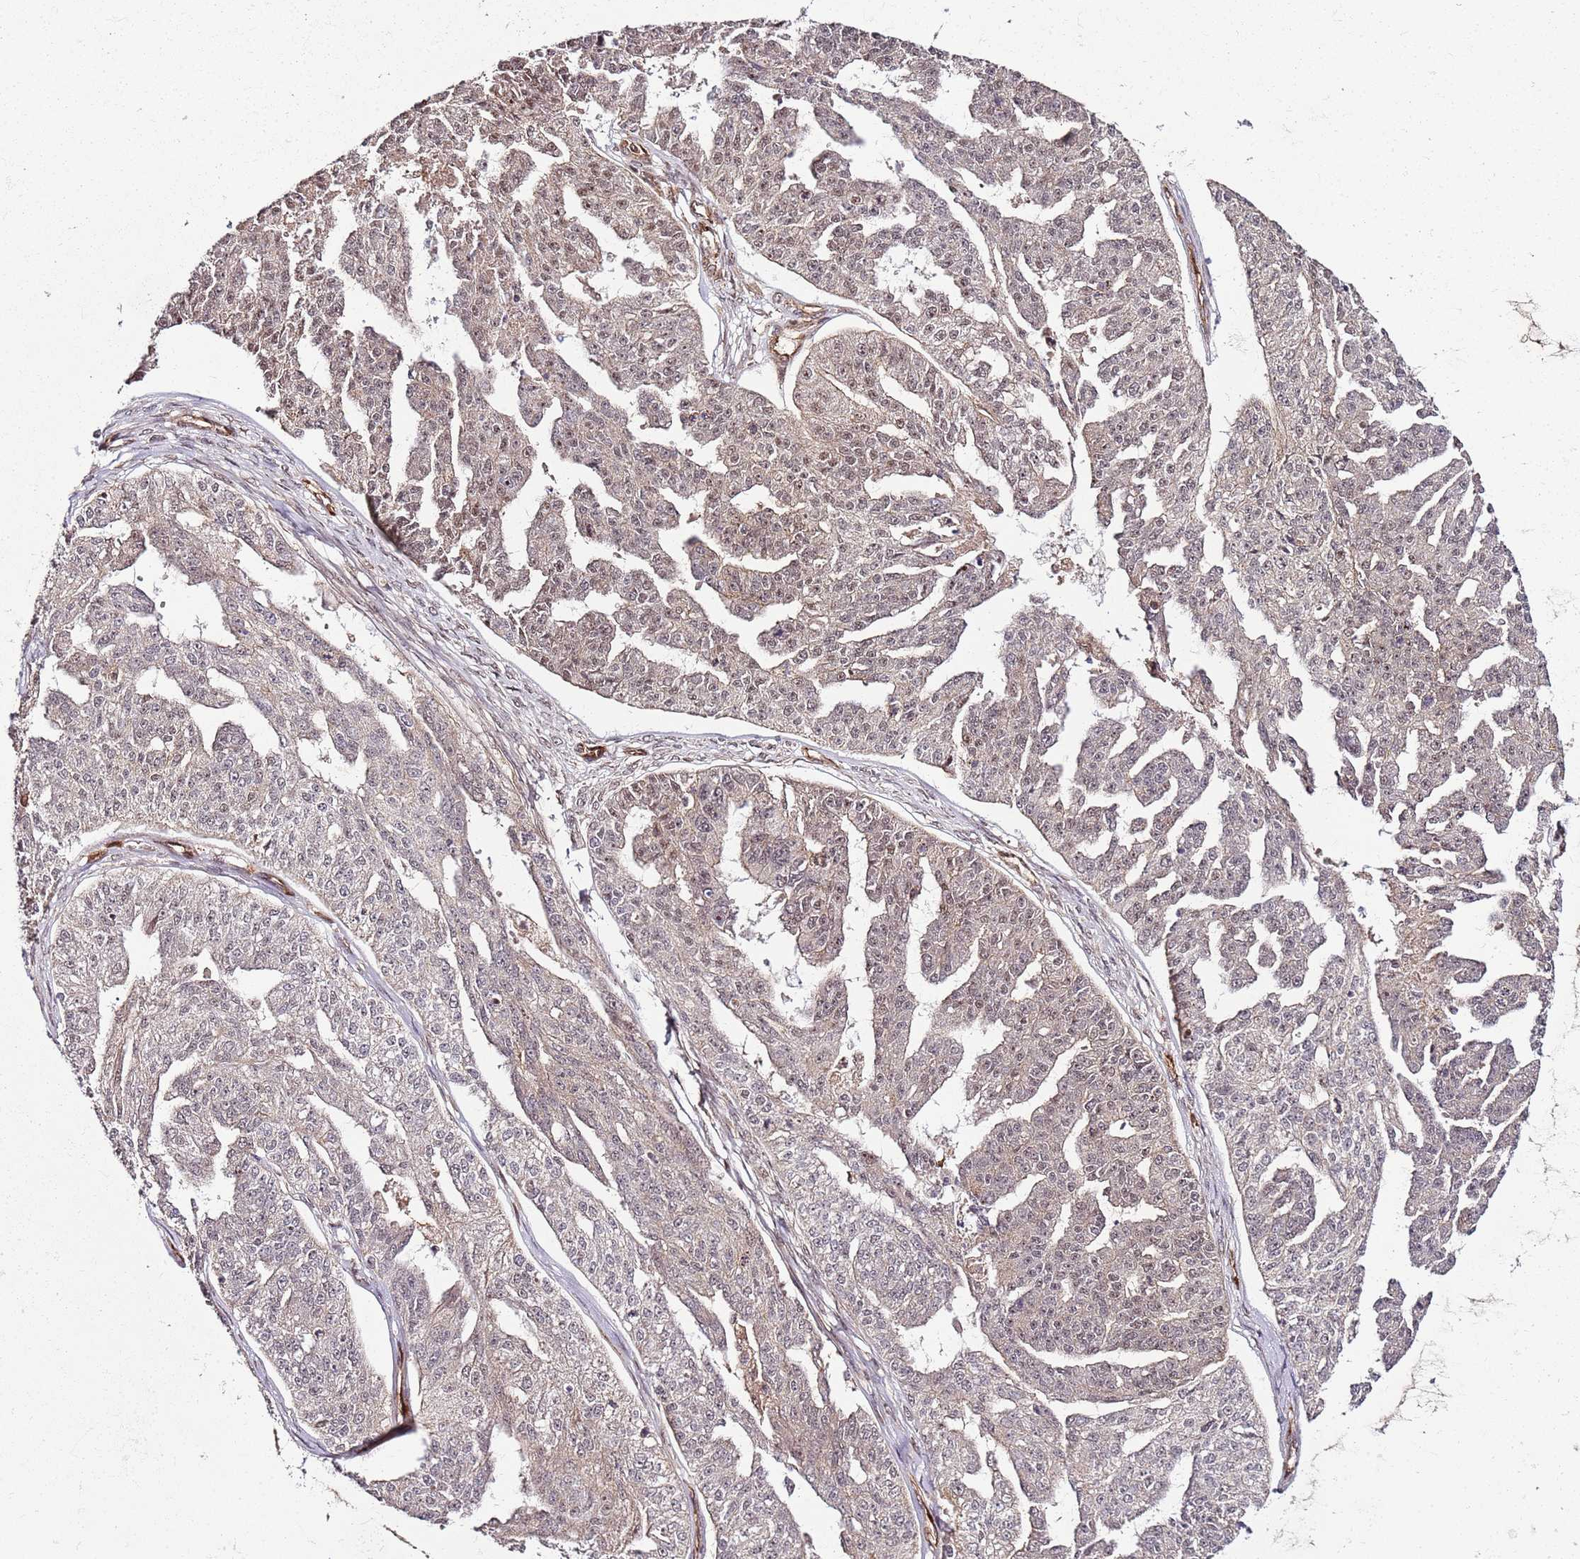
{"staining": {"intensity": "weak", "quantity": ">75%", "location": "nuclear"}, "tissue": "ovarian cancer", "cell_type": "Tumor cells", "image_type": "cancer", "snomed": [{"axis": "morphology", "description": "Cystadenocarcinoma, serous, NOS"}, {"axis": "topography", "description": "Ovary"}], "caption": "Tumor cells demonstrate low levels of weak nuclear positivity in approximately >75% of cells in ovarian cancer (serous cystadenocarcinoma).", "gene": "CCNYL1", "patient": {"sex": "female", "age": 58}}